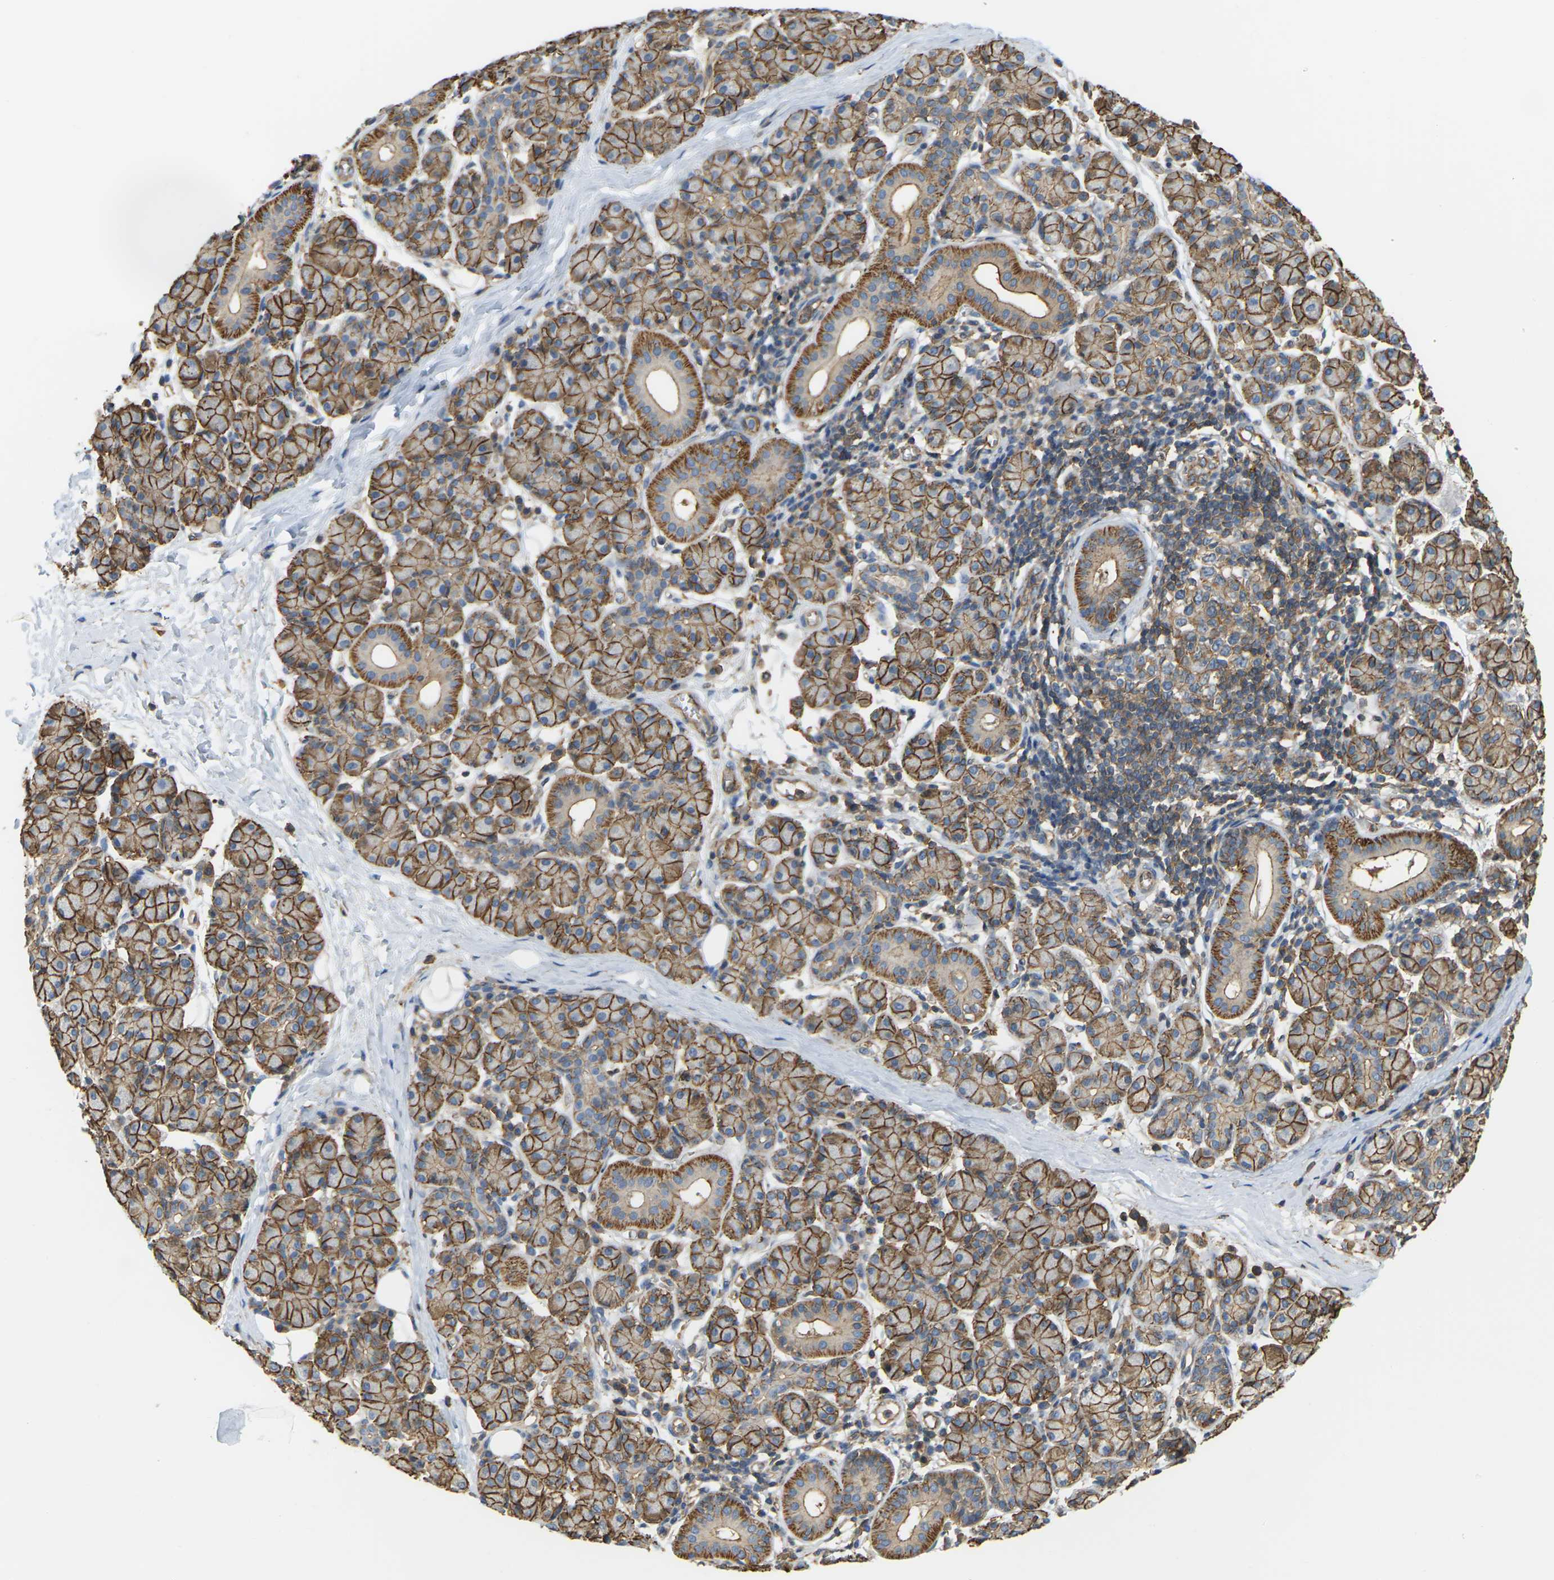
{"staining": {"intensity": "moderate", "quantity": ">75%", "location": "cytoplasmic/membranous"}, "tissue": "salivary gland", "cell_type": "Glandular cells", "image_type": "normal", "snomed": [{"axis": "morphology", "description": "Normal tissue, NOS"}, {"axis": "morphology", "description": "Inflammation, NOS"}, {"axis": "topography", "description": "Lymph node"}, {"axis": "topography", "description": "Salivary gland"}], "caption": "DAB immunohistochemical staining of normal human salivary gland reveals moderate cytoplasmic/membranous protein positivity in approximately >75% of glandular cells. The protein is shown in brown color, while the nuclei are stained blue.", "gene": "IQGAP1", "patient": {"sex": "male", "age": 3}}